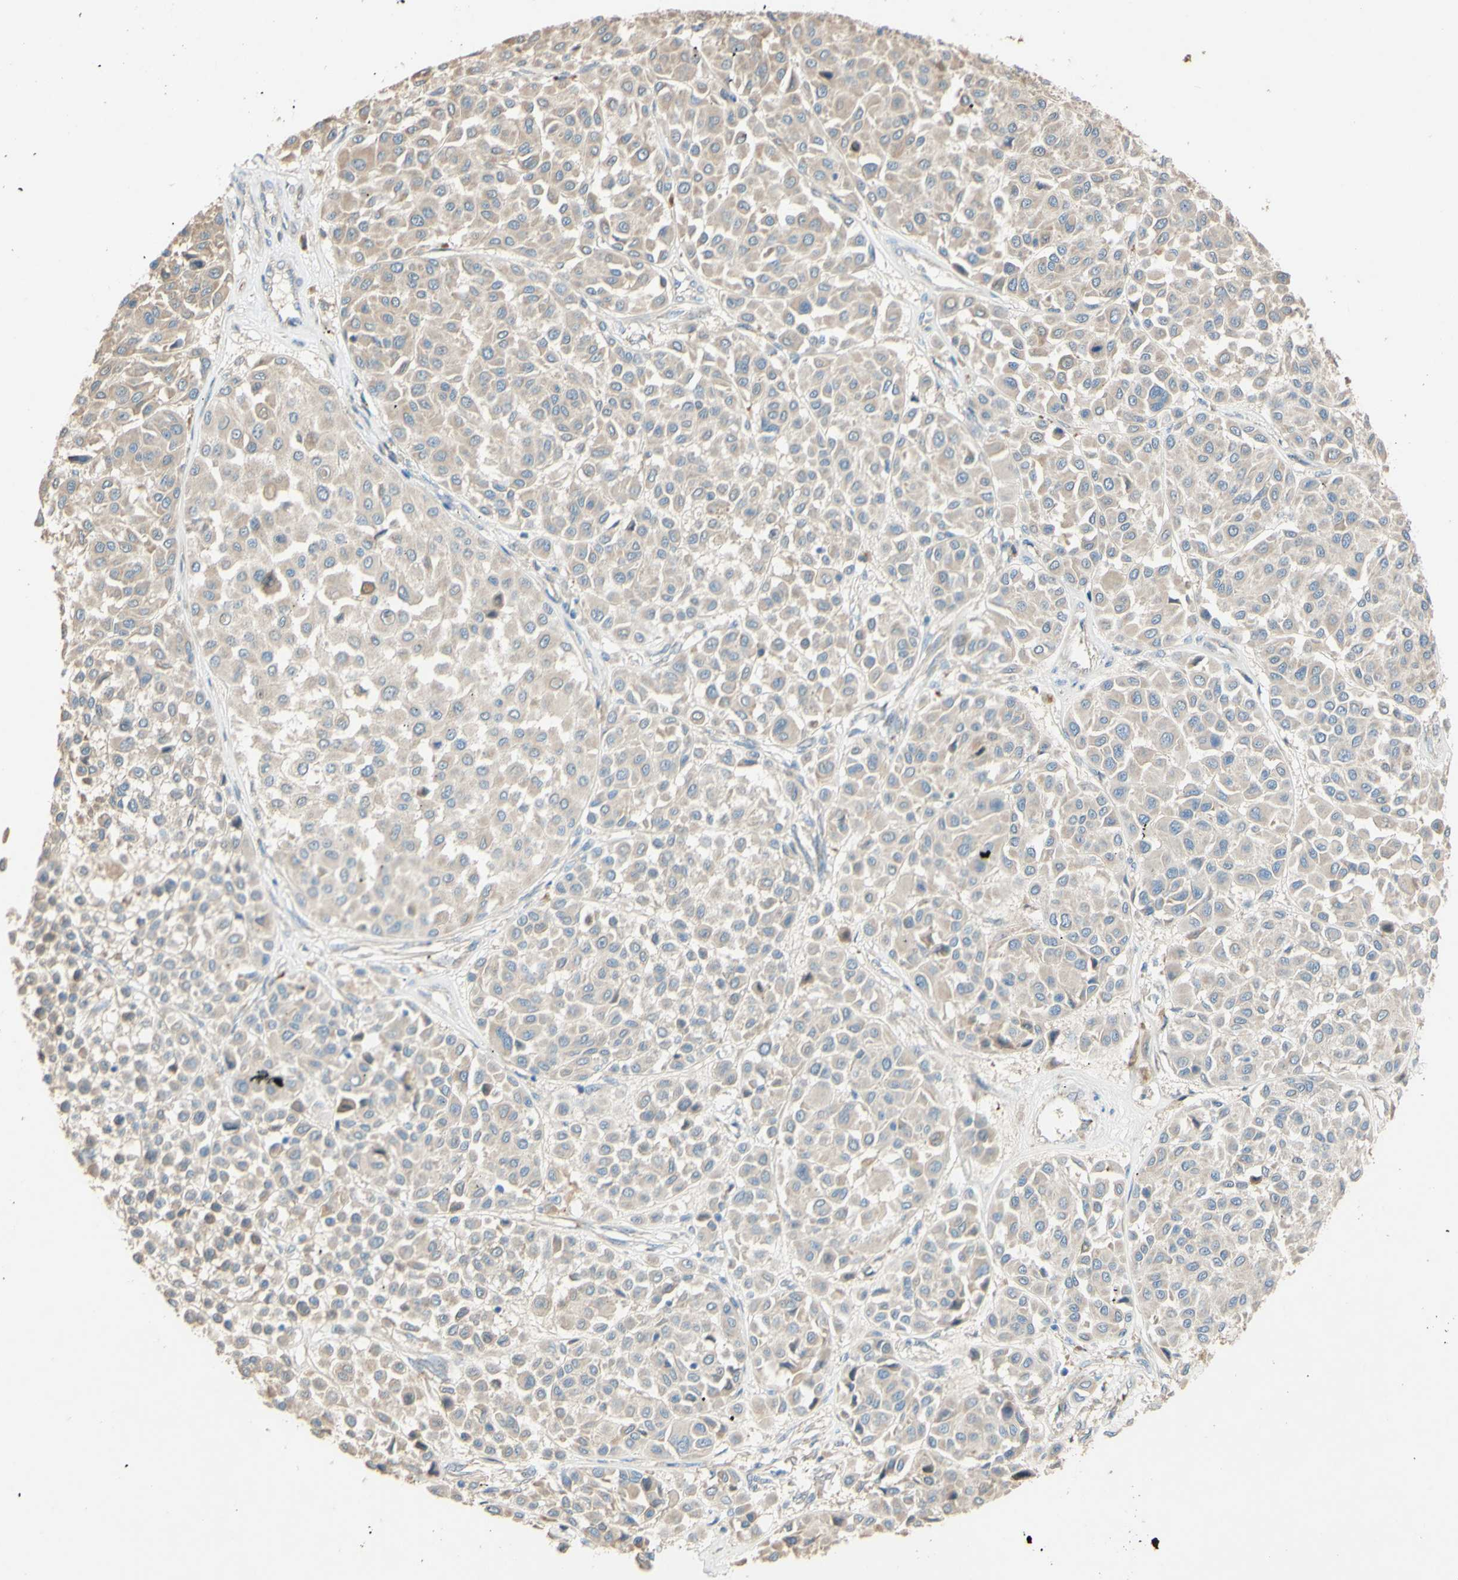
{"staining": {"intensity": "negative", "quantity": "none", "location": "none"}, "tissue": "melanoma", "cell_type": "Tumor cells", "image_type": "cancer", "snomed": [{"axis": "morphology", "description": "Malignant melanoma, Metastatic site"}, {"axis": "topography", "description": "Soft tissue"}], "caption": "Immunohistochemical staining of human melanoma exhibits no significant positivity in tumor cells.", "gene": "DKK3", "patient": {"sex": "male", "age": 41}}